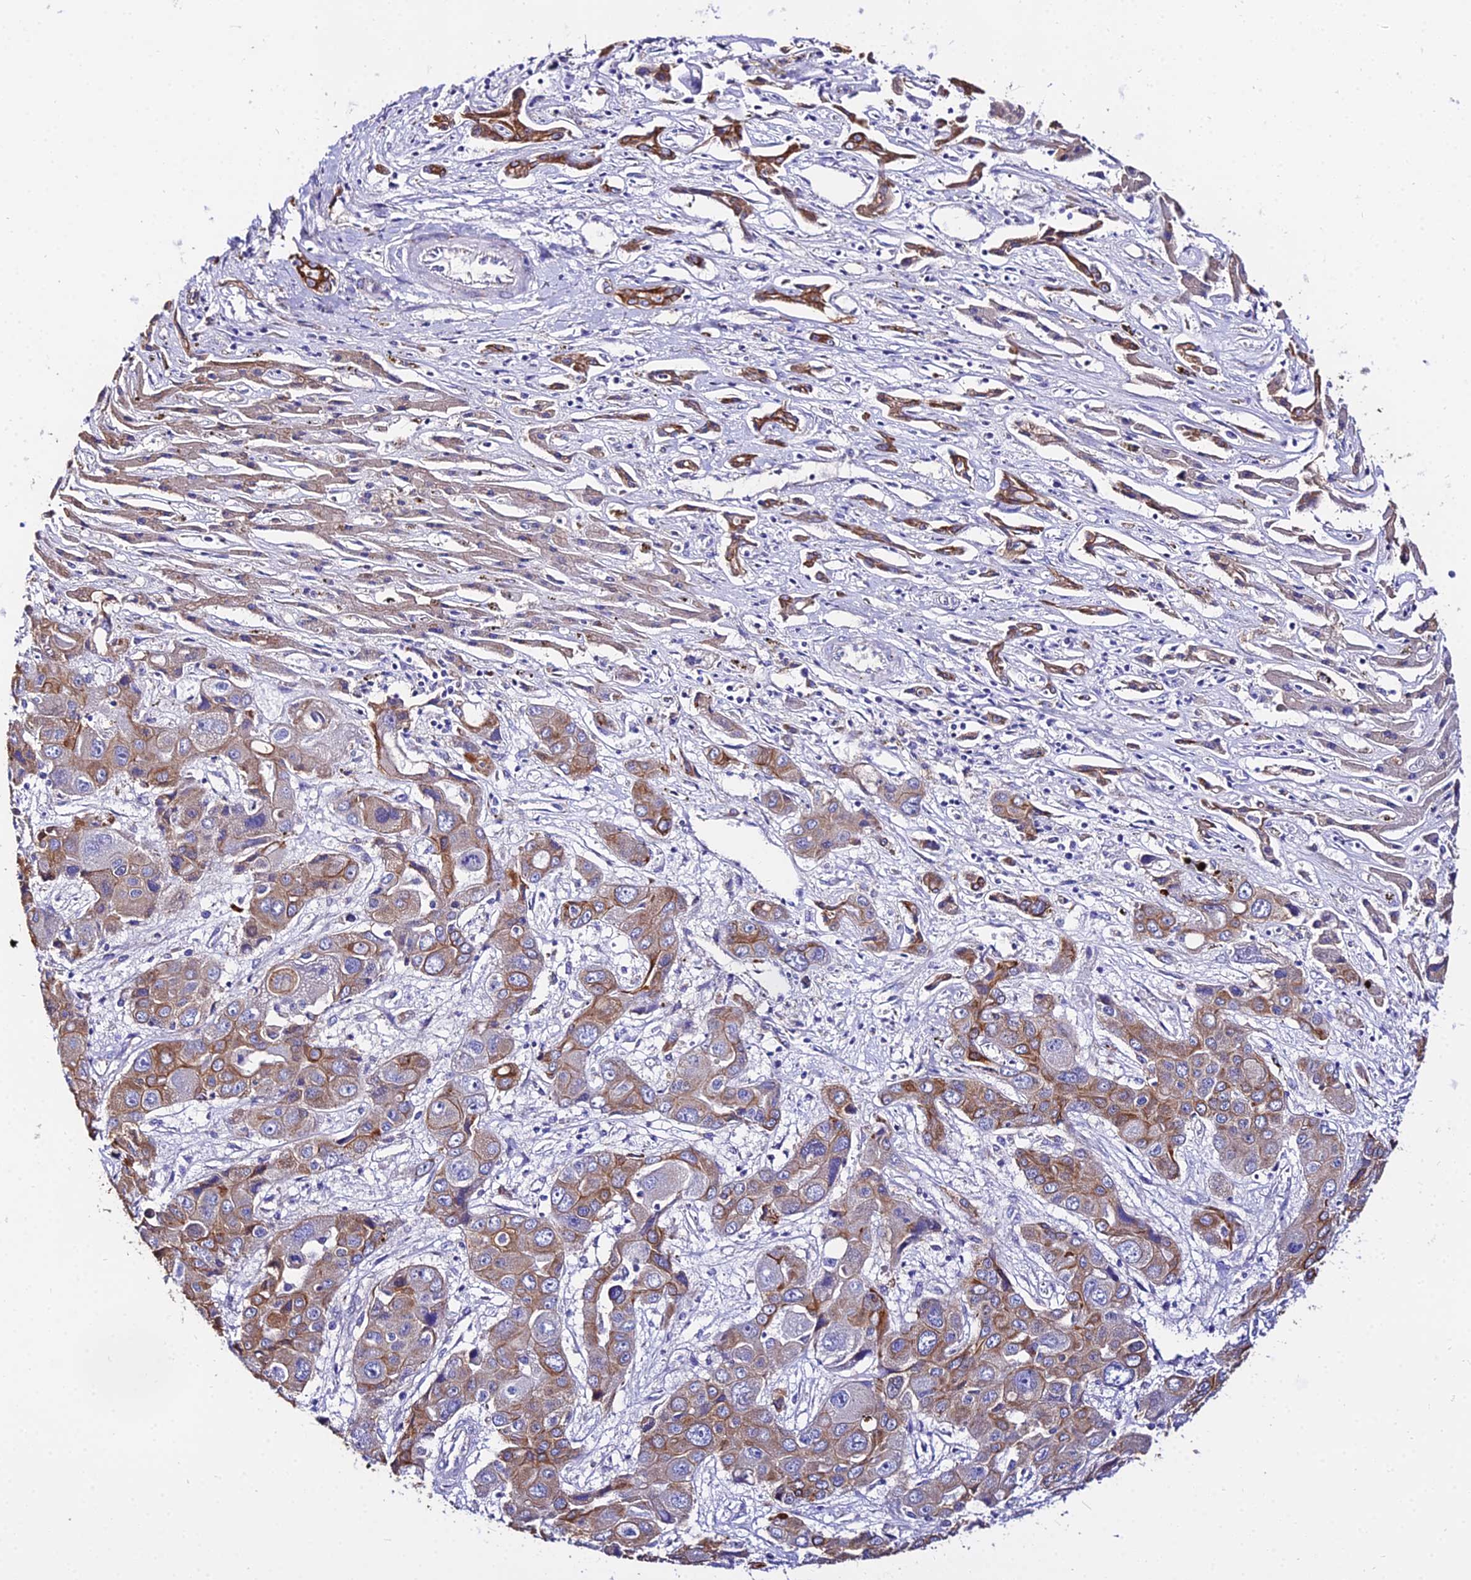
{"staining": {"intensity": "moderate", "quantity": ">75%", "location": "cytoplasmic/membranous"}, "tissue": "liver cancer", "cell_type": "Tumor cells", "image_type": "cancer", "snomed": [{"axis": "morphology", "description": "Cholangiocarcinoma"}, {"axis": "topography", "description": "Liver"}], "caption": "Immunohistochemical staining of liver cancer (cholangiocarcinoma) shows medium levels of moderate cytoplasmic/membranous protein positivity in approximately >75% of tumor cells.", "gene": "DAW1", "patient": {"sex": "male", "age": 67}}